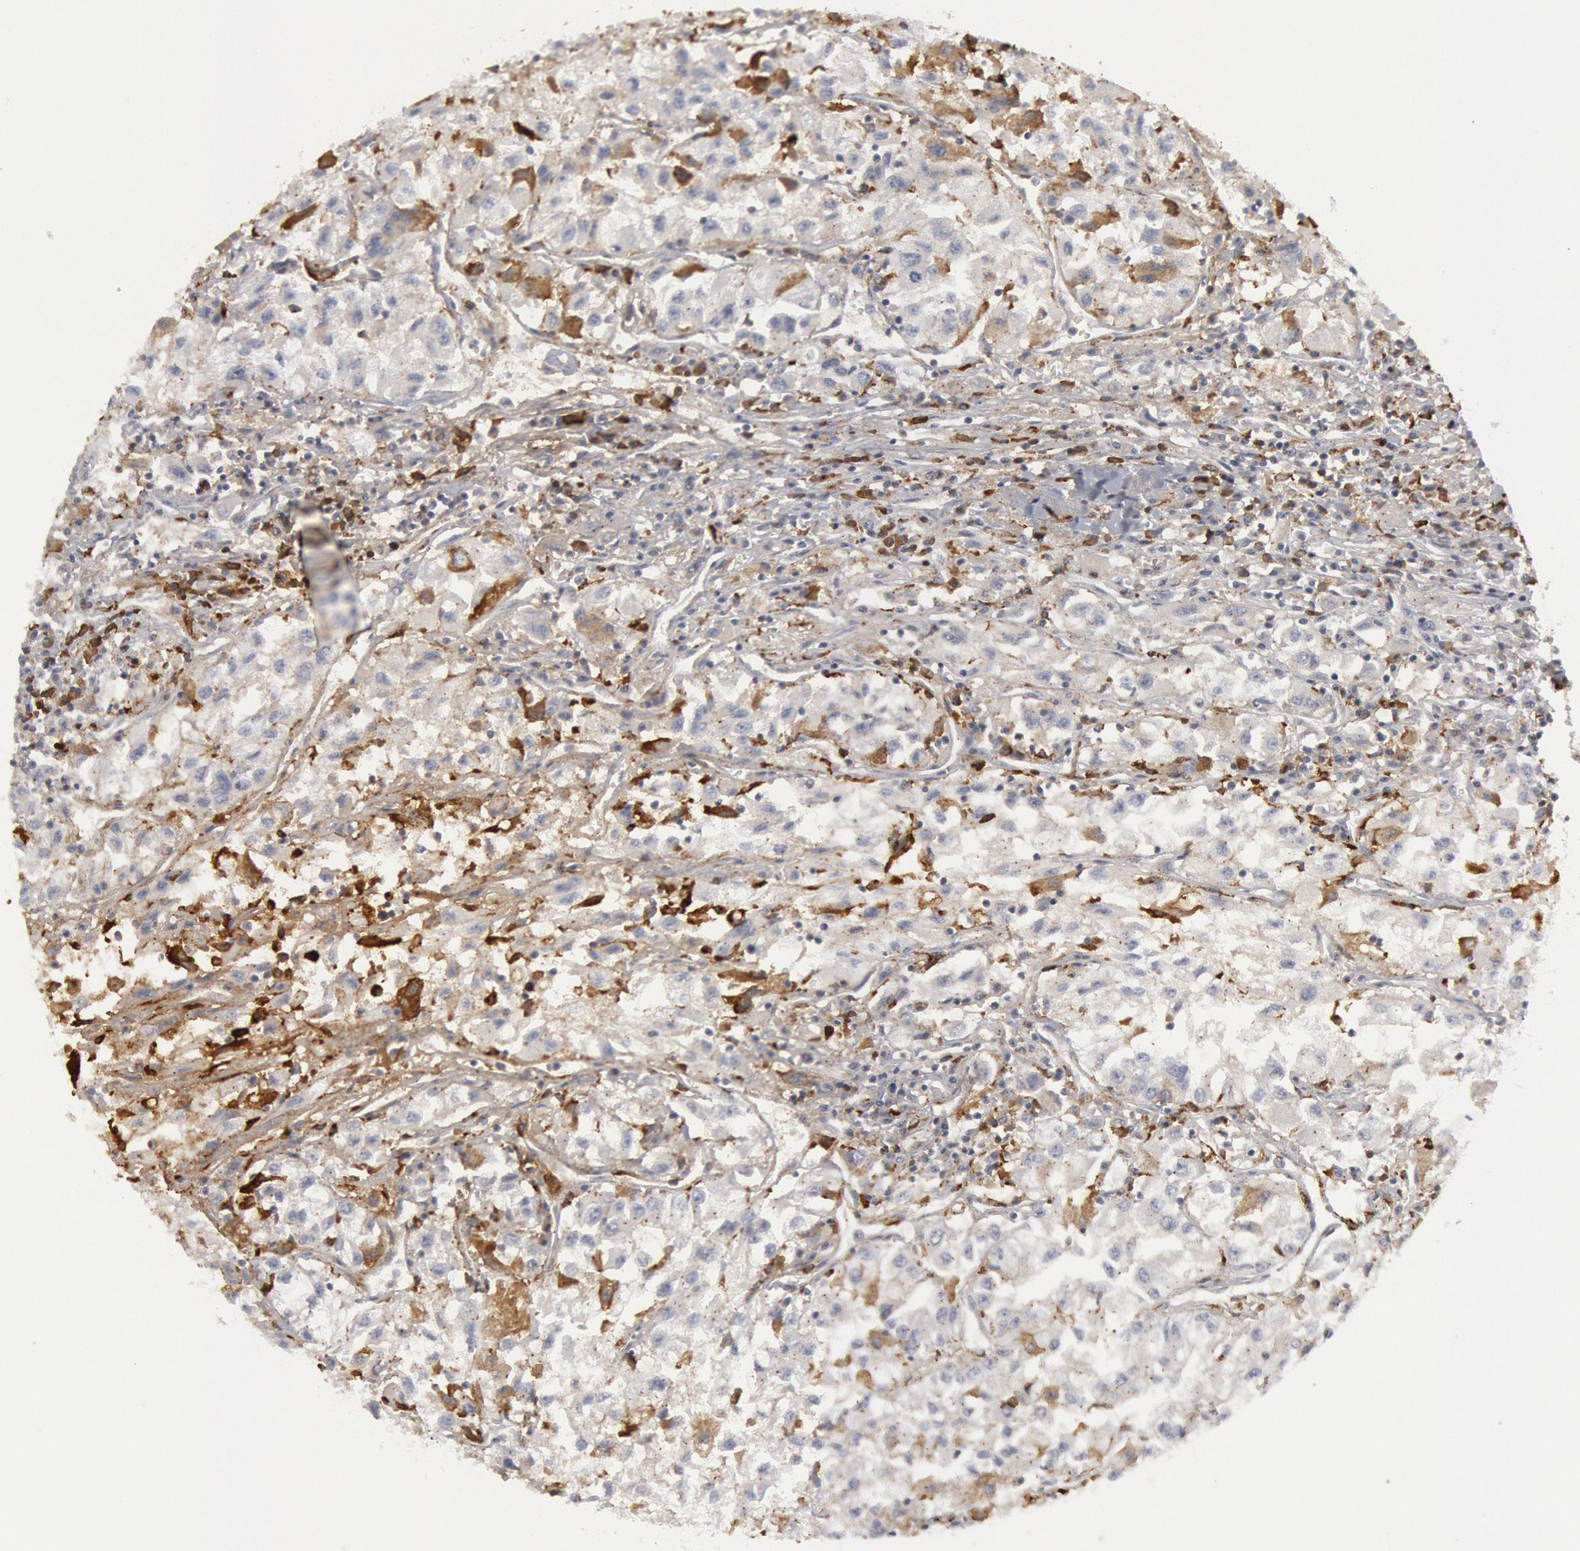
{"staining": {"intensity": "weak", "quantity": "<25%", "location": "cytoplasmic/membranous"}, "tissue": "renal cancer", "cell_type": "Tumor cells", "image_type": "cancer", "snomed": [{"axis": "morphology", "description": "Adenocarcinoma, NOS"}, {"axis": "topography", "description": "Kidney"}], "caption": "Immunohistochemistry photomicrograph of neoplastic tissue: renal cancer (adenocarcinoma) stained with DAB demonstrates no significant protein expression in tumor cells.", "gene": "C1QC", "patient": {"sex": "male", "age": 59}}